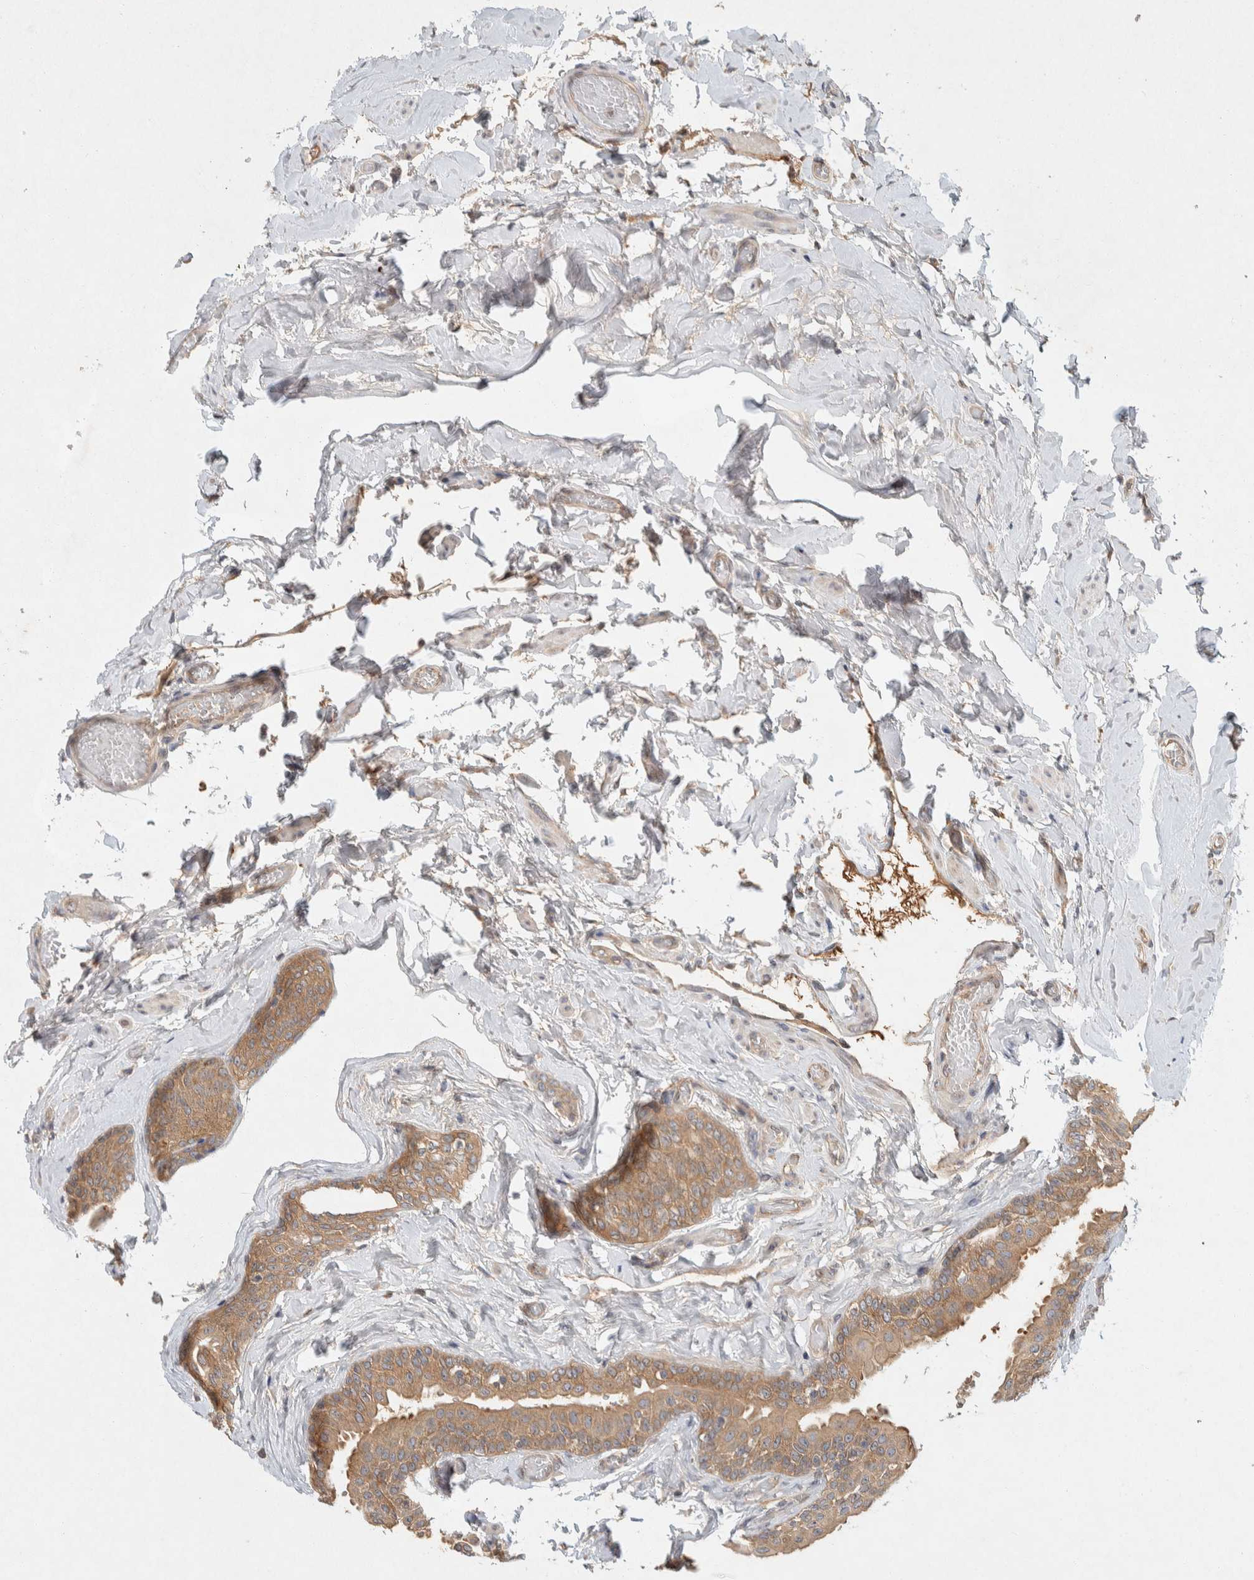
{"staining": {"intensity": "moderate", "quantity": ">75%", "location": "cytoplasmic/membranous"}, "tissue": "epididymis", "cell_type": "Glandular cells", "image_type": "normal", "snomed": [{"axis": "morphology", "description": "Normal tissue, NOS"}, {"axis": "topography", "description": "Testis"}, {"axis": "topography", "description": "Epididymis"}], "caption": "Brown immunohistochemical staining in normal epididymis displays moderate cytoplasmic/membranous staining in about >75% of glandular cells.", "gene": "PXK", "patient": {"sex": "male", "age": 36}}